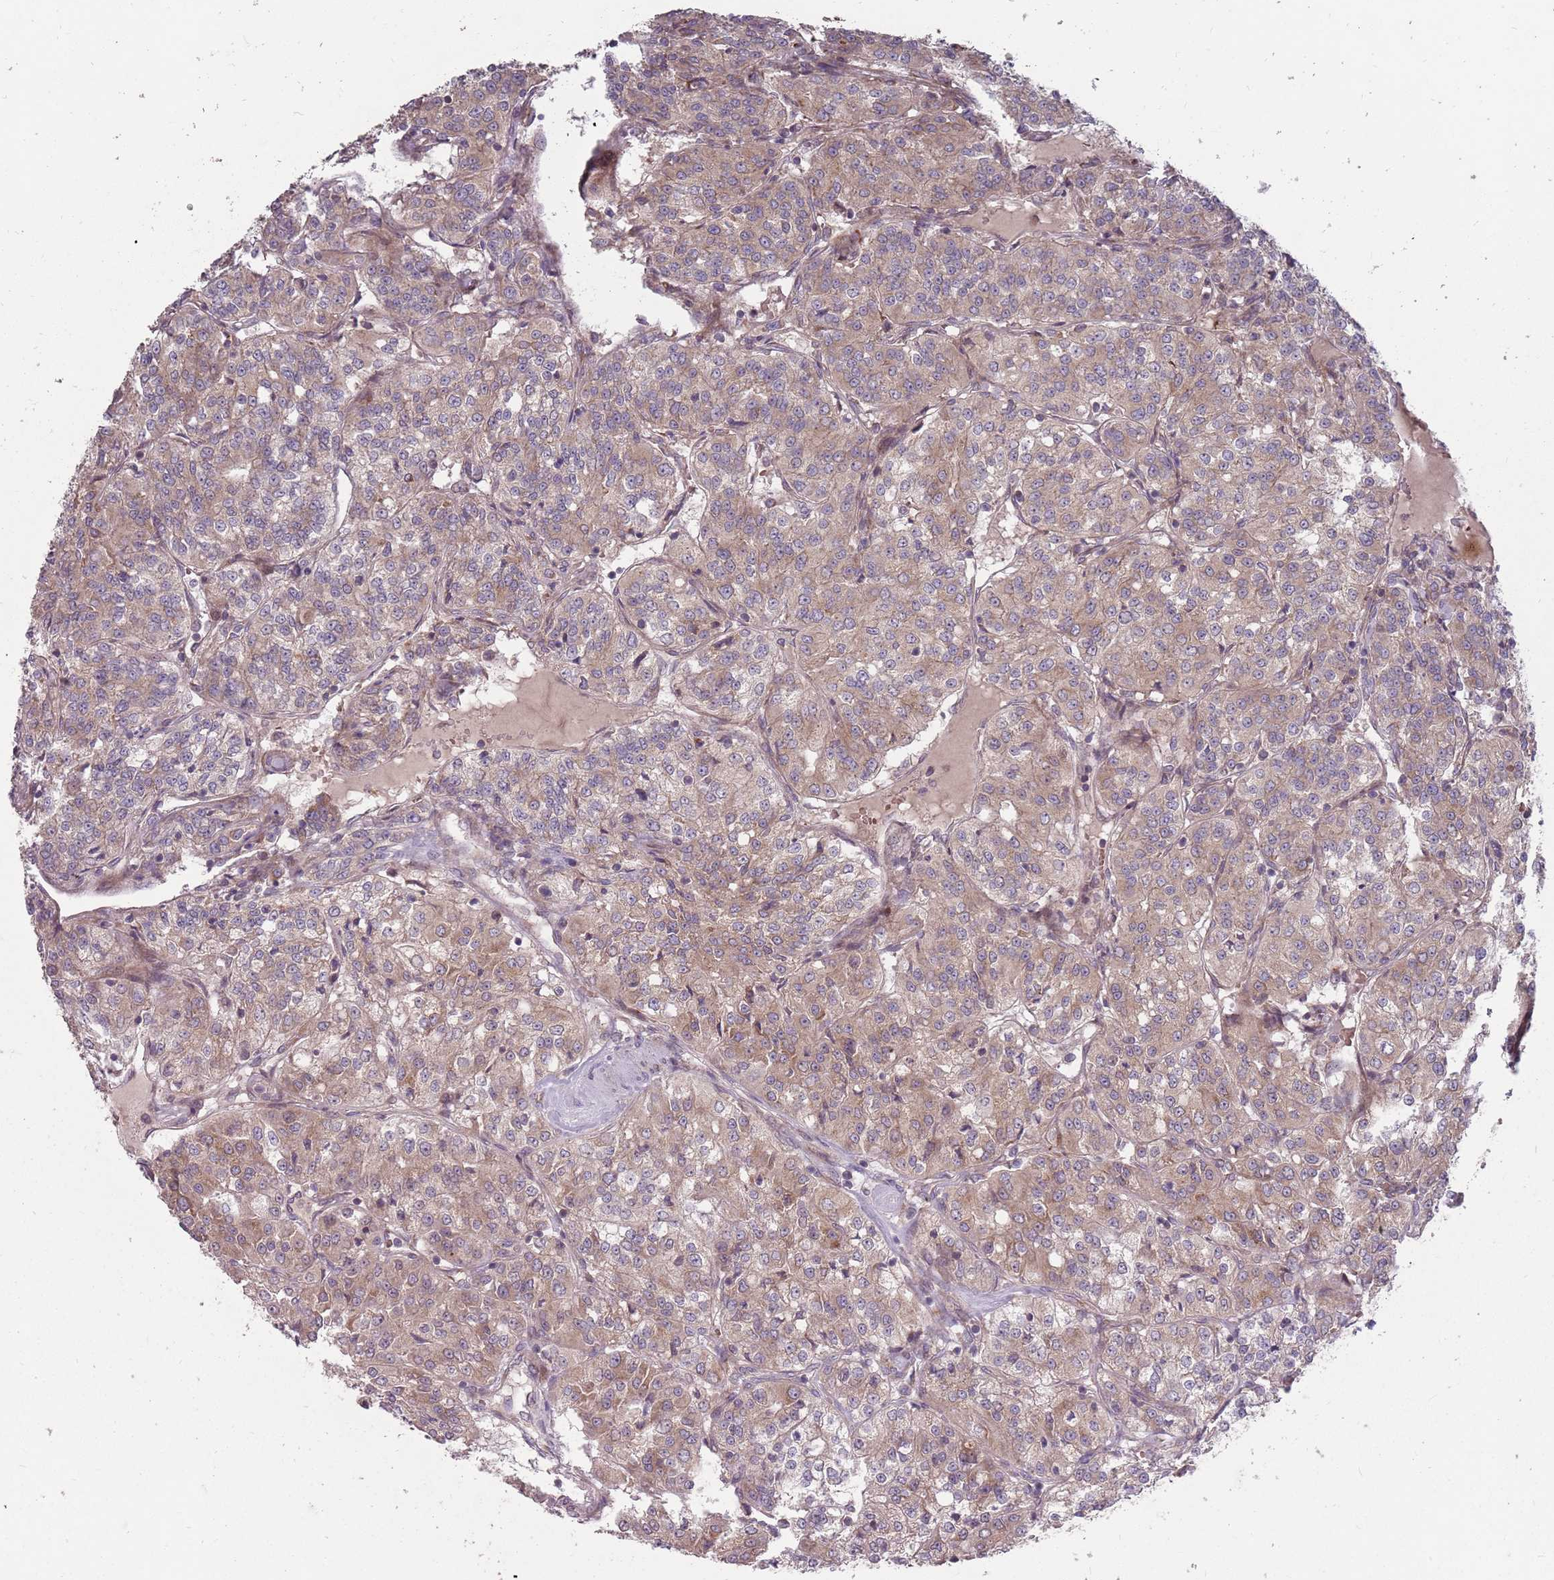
{"staining": {"intensity": "weak", "quantity": ">75%", "location": "cytoplasmic/membranous"}, "tissue": "renal cancer", "cell_type": "Tumor cells", "image_type": "cancer", "snomed": [{"axis": "morphology", "description": "Adenocarcinoma, NOS"}, {"axis": "topography", "description": "Kidney"}], "caption": "A brown stain labels weak cytoplasmic/membranous staining of a protein in renal cancer tumor cells. Ihc stains the protein in brown and the nuclei are stained blue.", "gene": "PLD6", "patient": {"sex": "female", "age": 63}}